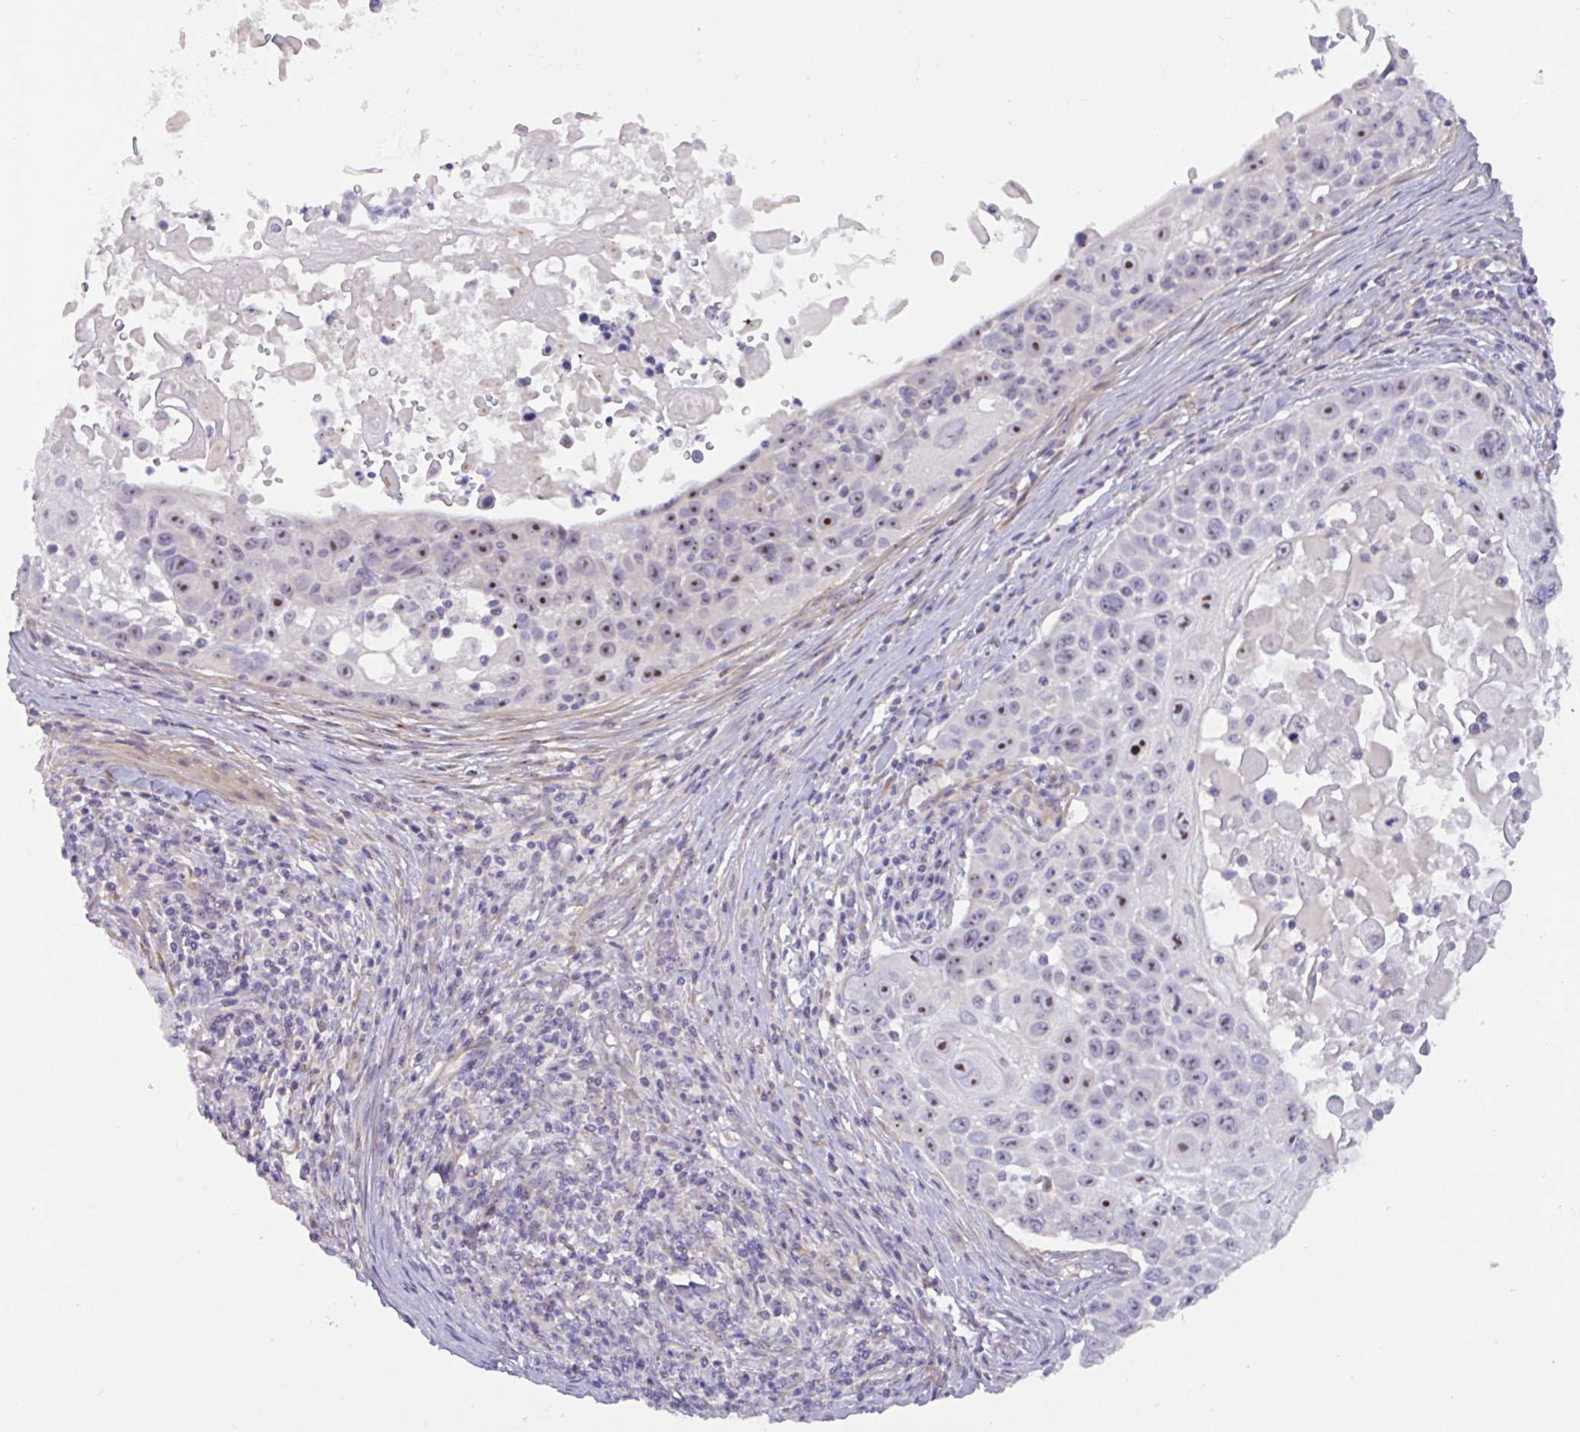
{"staining": {"intensity": "moderate", "quantity": "<25%", "location": "nuclear"}, "tissue": "skin cancer", "cell_type": "Tumor cells", "image_type": "cancer", "snomed": [{"axis": "morphology", "description": "Squamous cell carcinoma, NOS"}, {"axis": "topography", "description": "Skin"}], "caption": "IHC photomicrograph of neoplastic tissue: human skin cancer (squamous cell carcinoma) stained using immunohistochemistry displays low levels of moderate protein expression localized specifically in the nuclear of tumor cells, appearing as a nuclear brown color.", "gene": "MXRA8", "patient": {"sex": "male", "age": 24}}